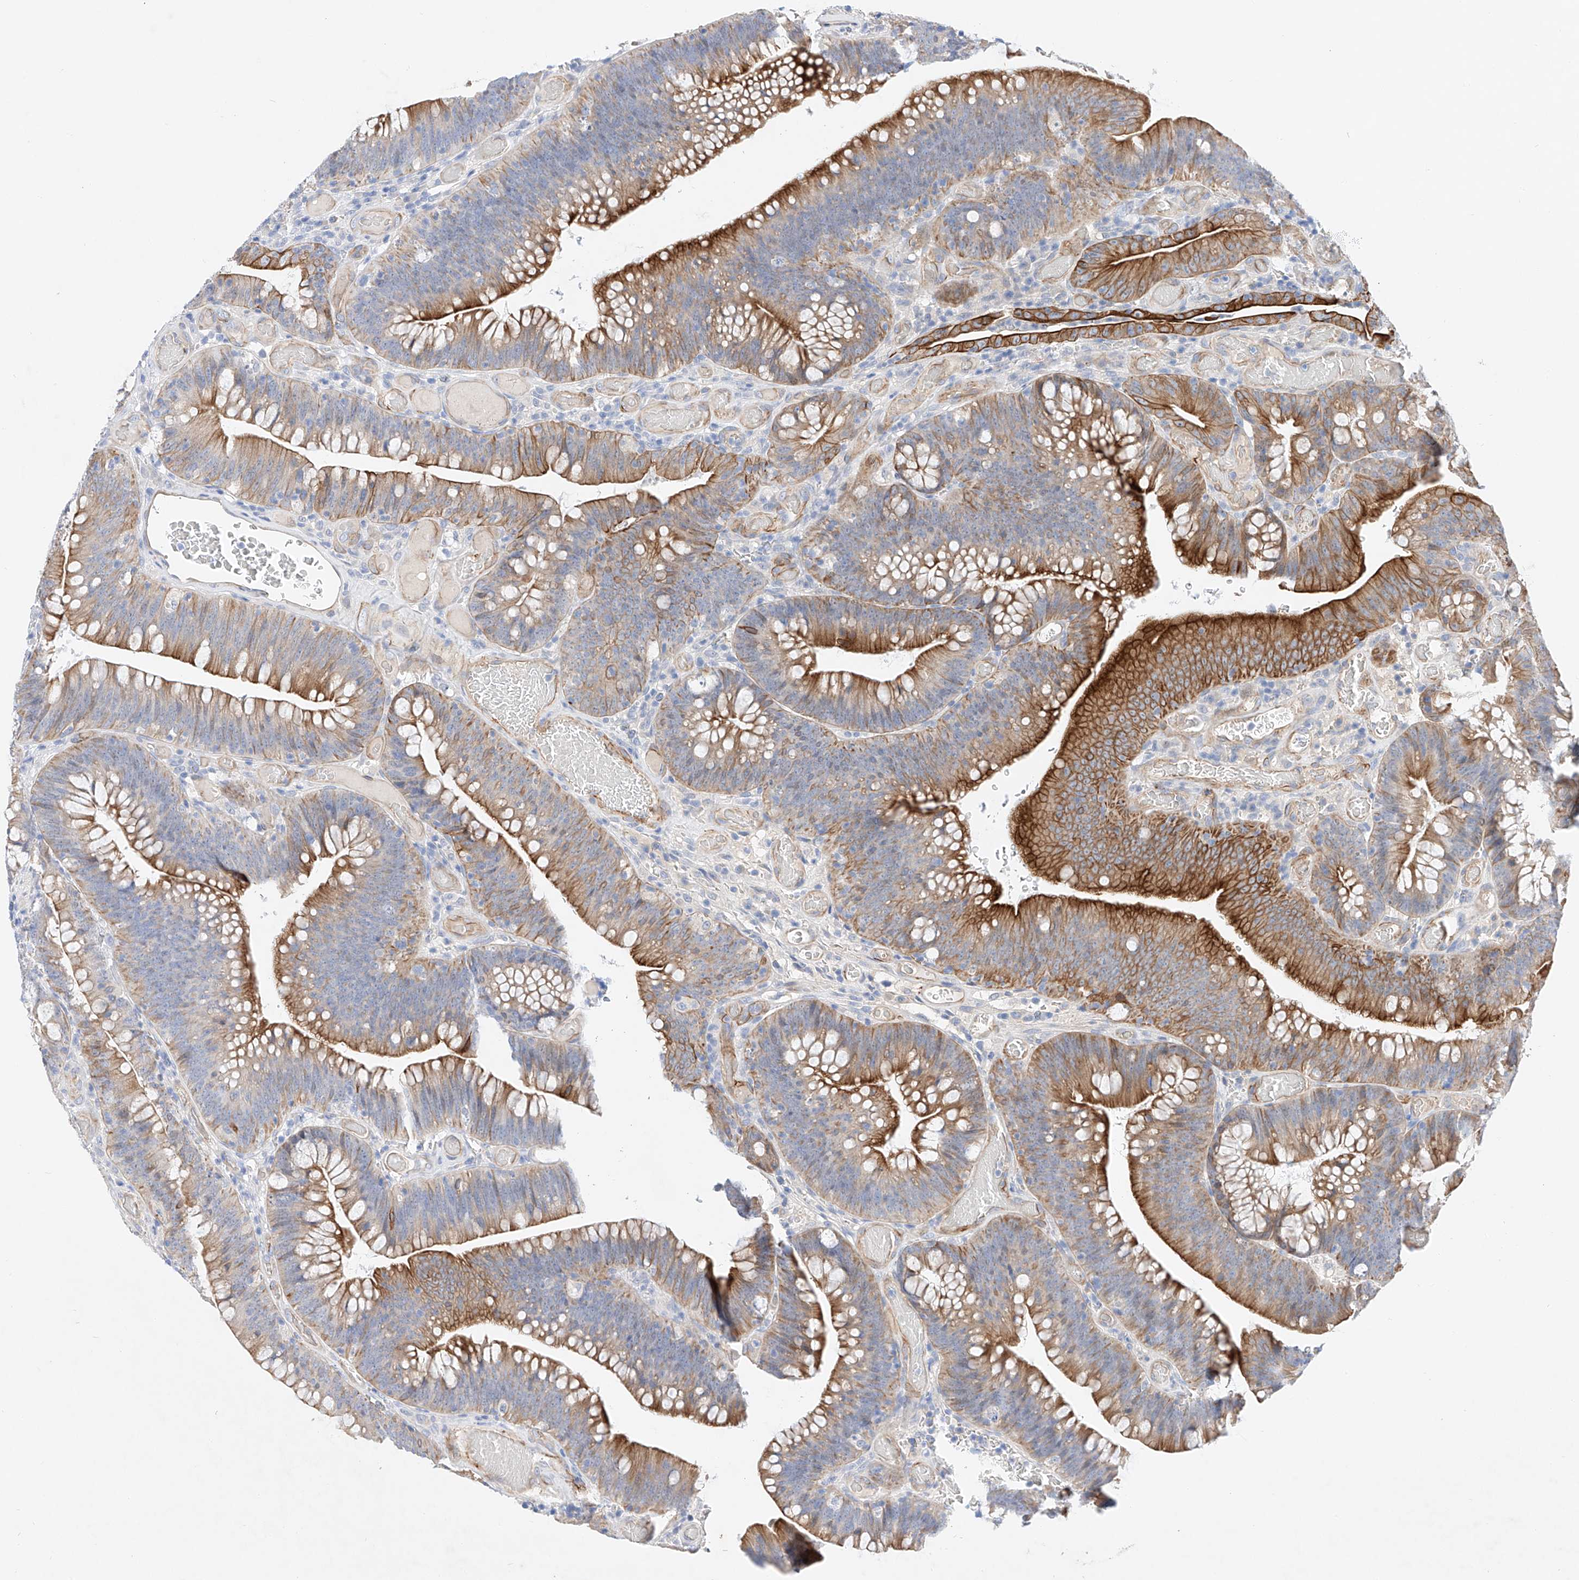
{"staining": {"intensity": "strong", "quantity": ">75%", "location": "cytoplasmic/membranous"}, "tissue": "colorectal cancer", "cell_type": "Tumor cells", "image_type": "cancer", "snomed": [{"axis": "morphology", "description": "Normal tissue, NOS"}, {"axis": "topography", "description": "Colon"}], "caption": "IHC histopathology image of human colorectal cancer stained for a protein (brown), which reveals high levels of strong cytoplasmic/membranous staining in approximately >75% of tumor cells.", "gene": "SBSPON", "patient": {"sex": "female", "age": 82}}